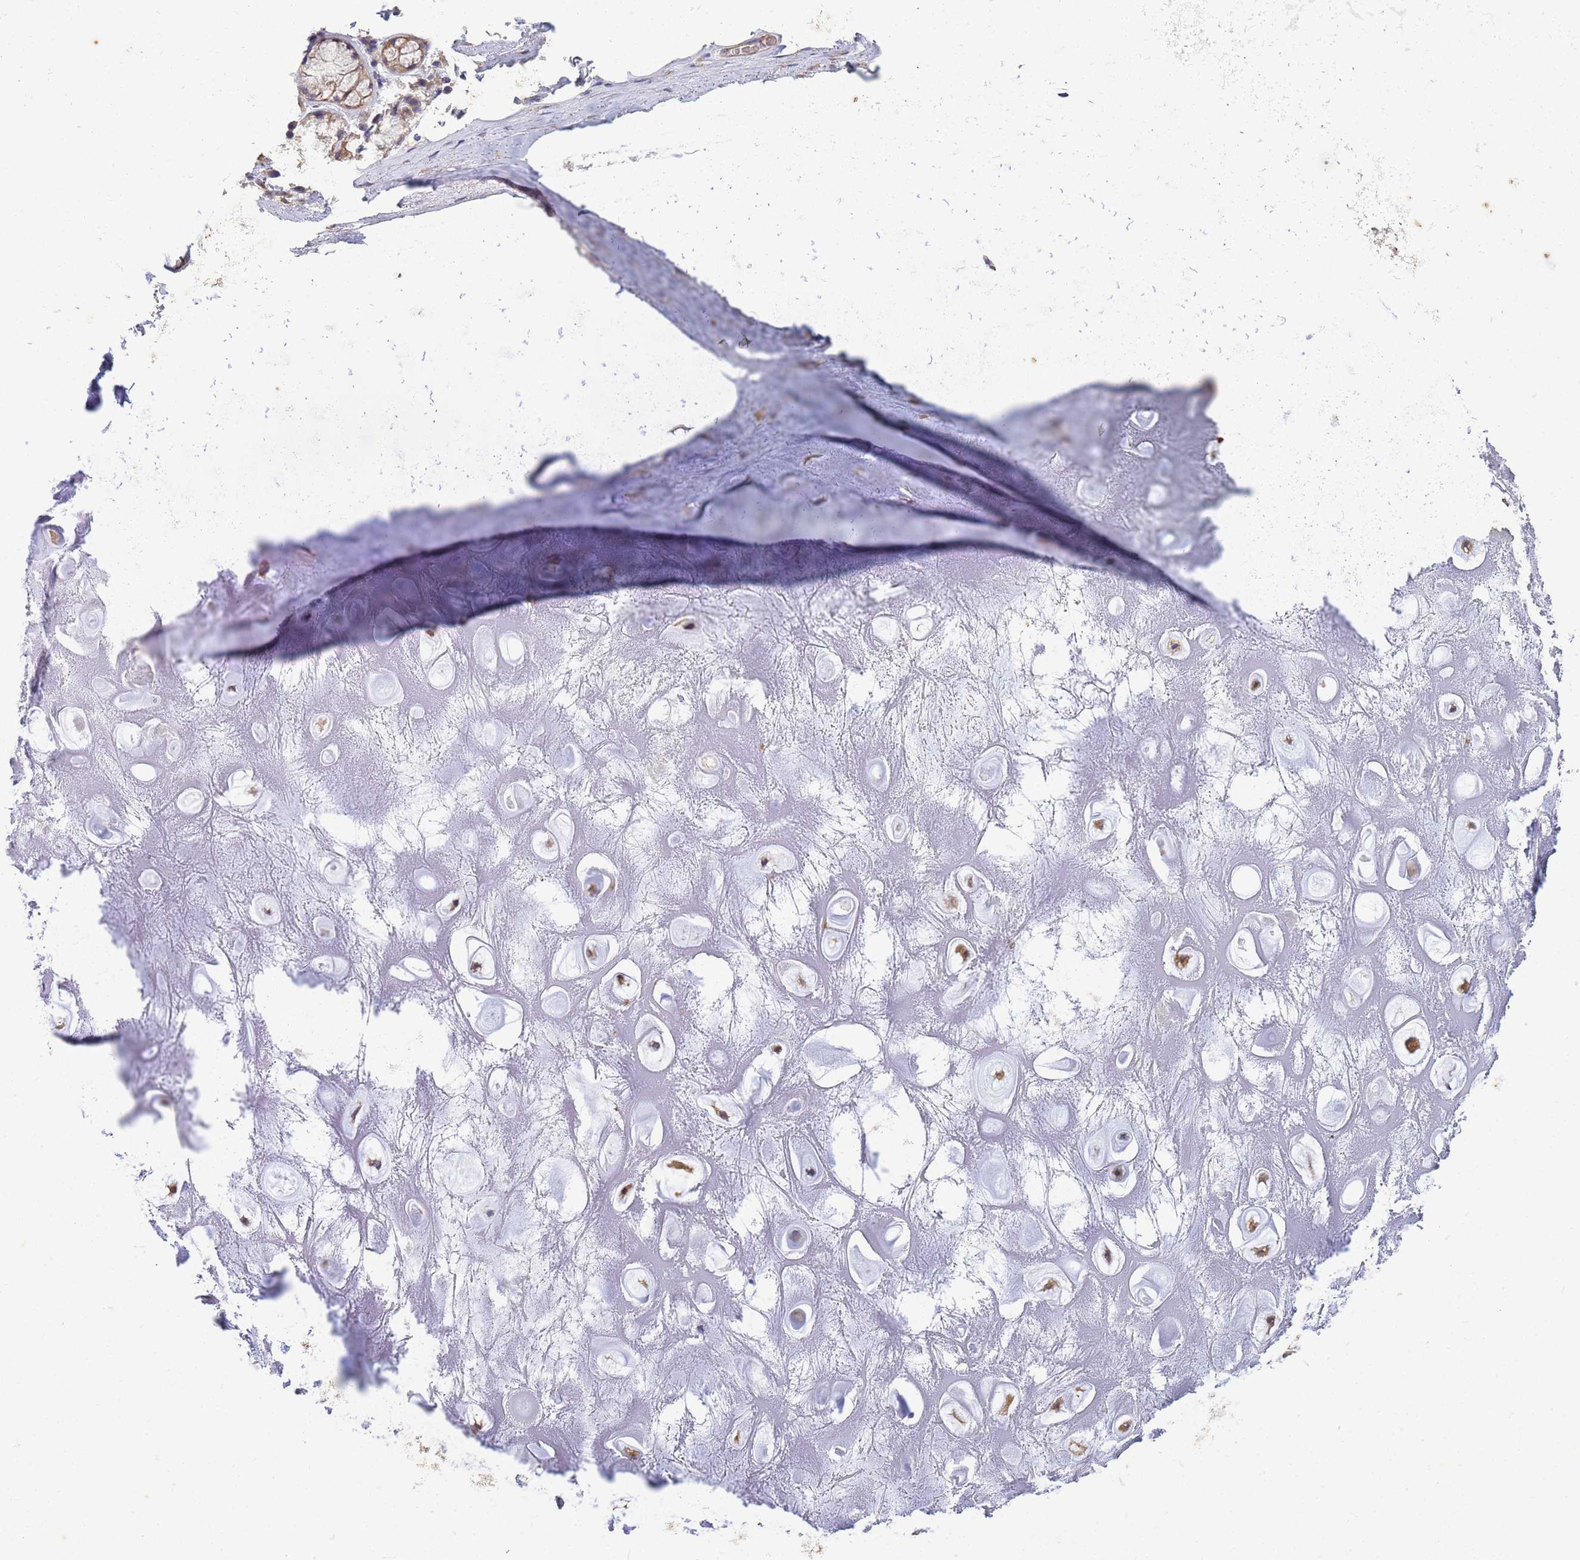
{"staining": {"intensity": "negative", "quantity": "none", "location": "none"}, "tissue": "adipose tissue", "cell_type": "Adipocytes", "image_type": "normal", "snomed": [{"axis": "morphology", "description": "Normal tissue, NOS"}, {"axis": "topography", "description": "Cartilage tissue"}], "caption": "Protein analysis of benign adipose tissue demonstrates no significant staining in adipocytes. (DAB (3,3'-diaminobenzidine) IHC, high magnification).", "gene": "CDC34", "patient": {"sex": "male", "age": 81}}